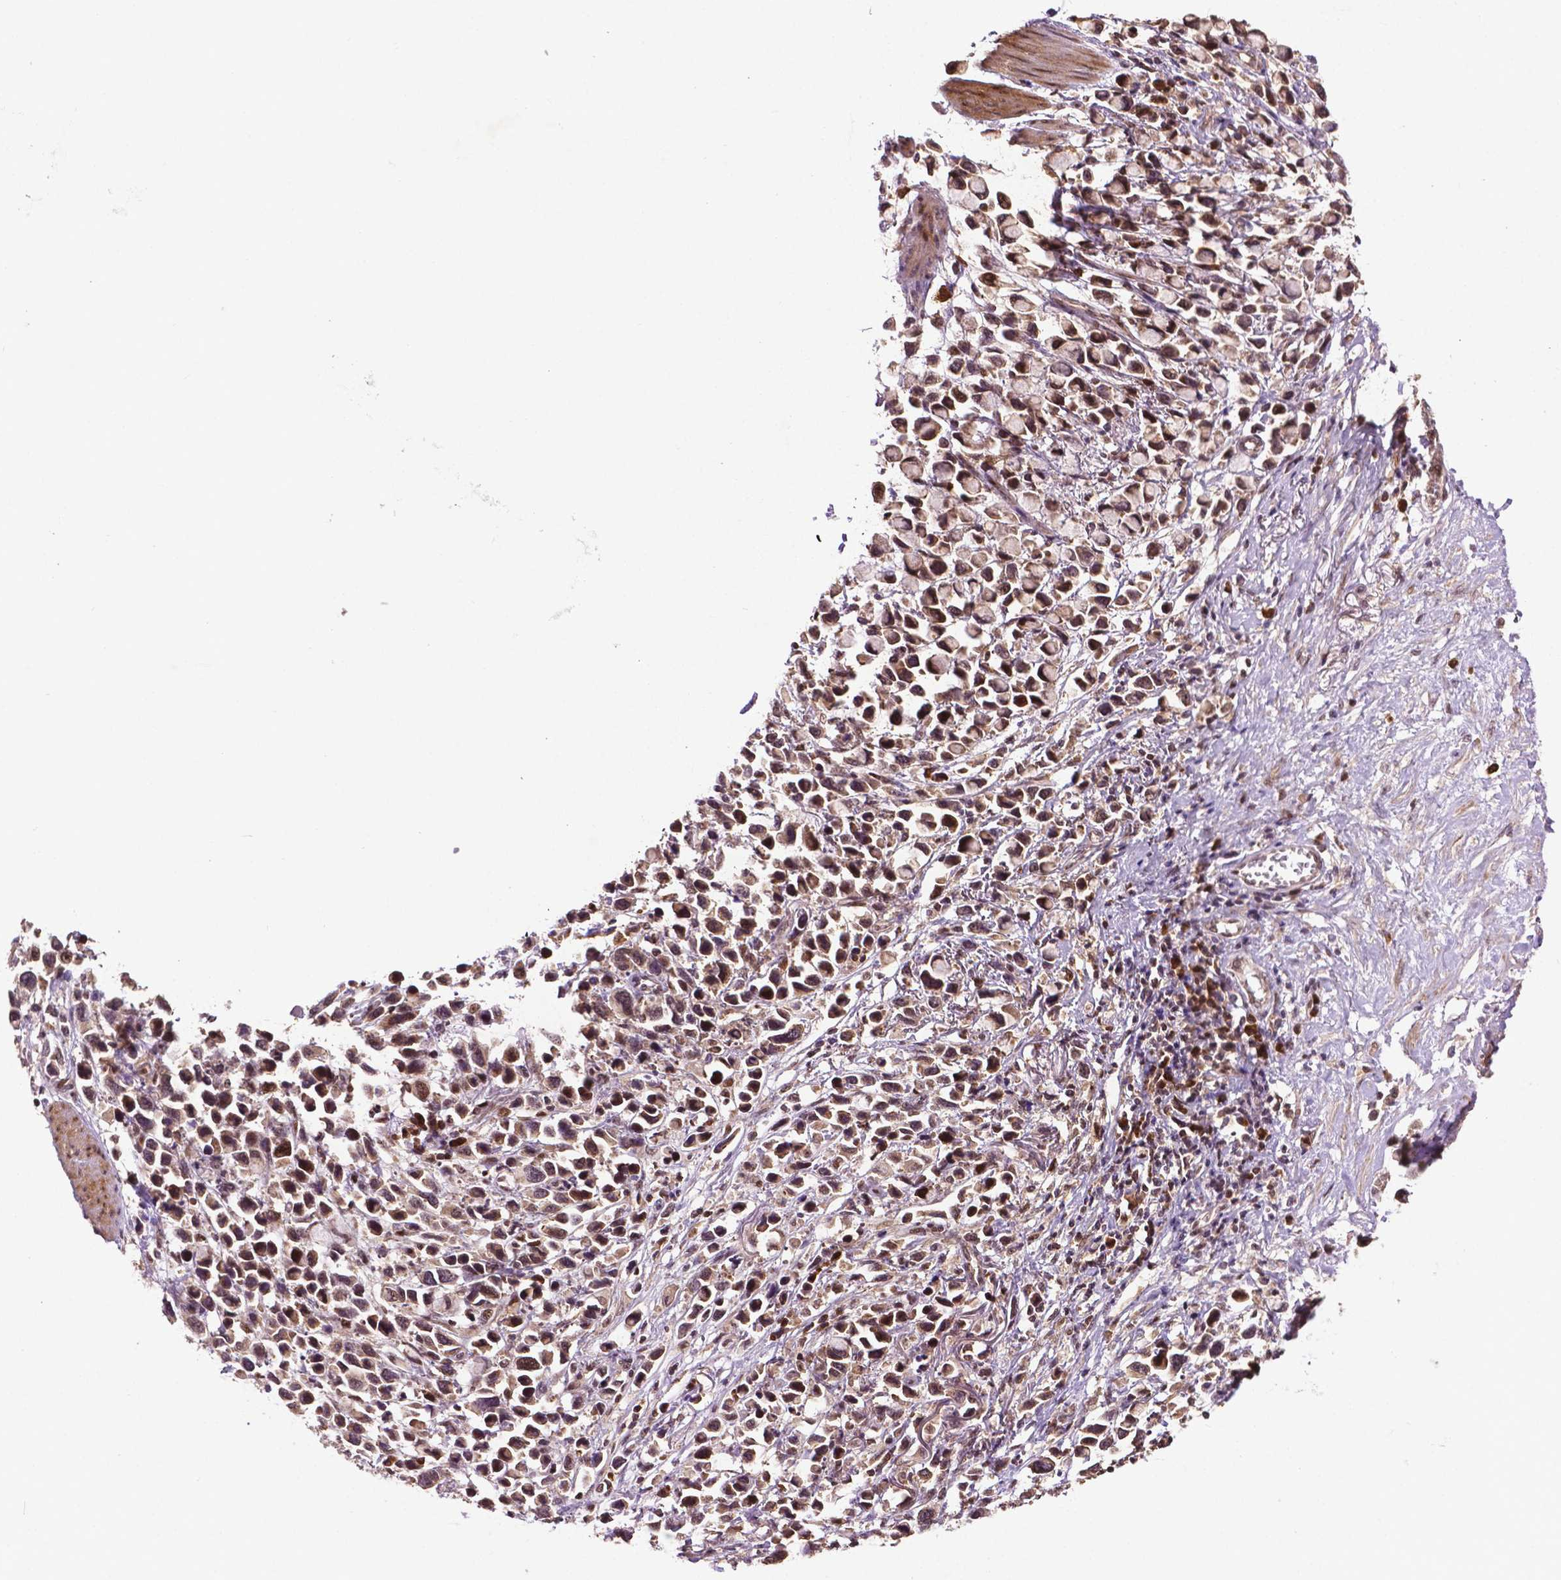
{"staining": {"intensity": "moderate", "quantity": ">75%", "location": "cytoplasmic/membranous,nuclear"}, "tissue": "stomach cancer", "cell_type": "Tumor cells", "image_type": "cancer", "snomed": [{"axis": "morphology", "description": "Adenocarcinoma, NOS"}, {"axis": "topography", "description": "Stomach"}], "caption": "An image showing moderate cytoplasmic/membranous and nuclear positivity in about >75% of tumor cells in stomach cancer, as visualized by brown immunohistochemical staining.", "gene": "TMX2", "patient": {"sex": "female", "age": 81}}